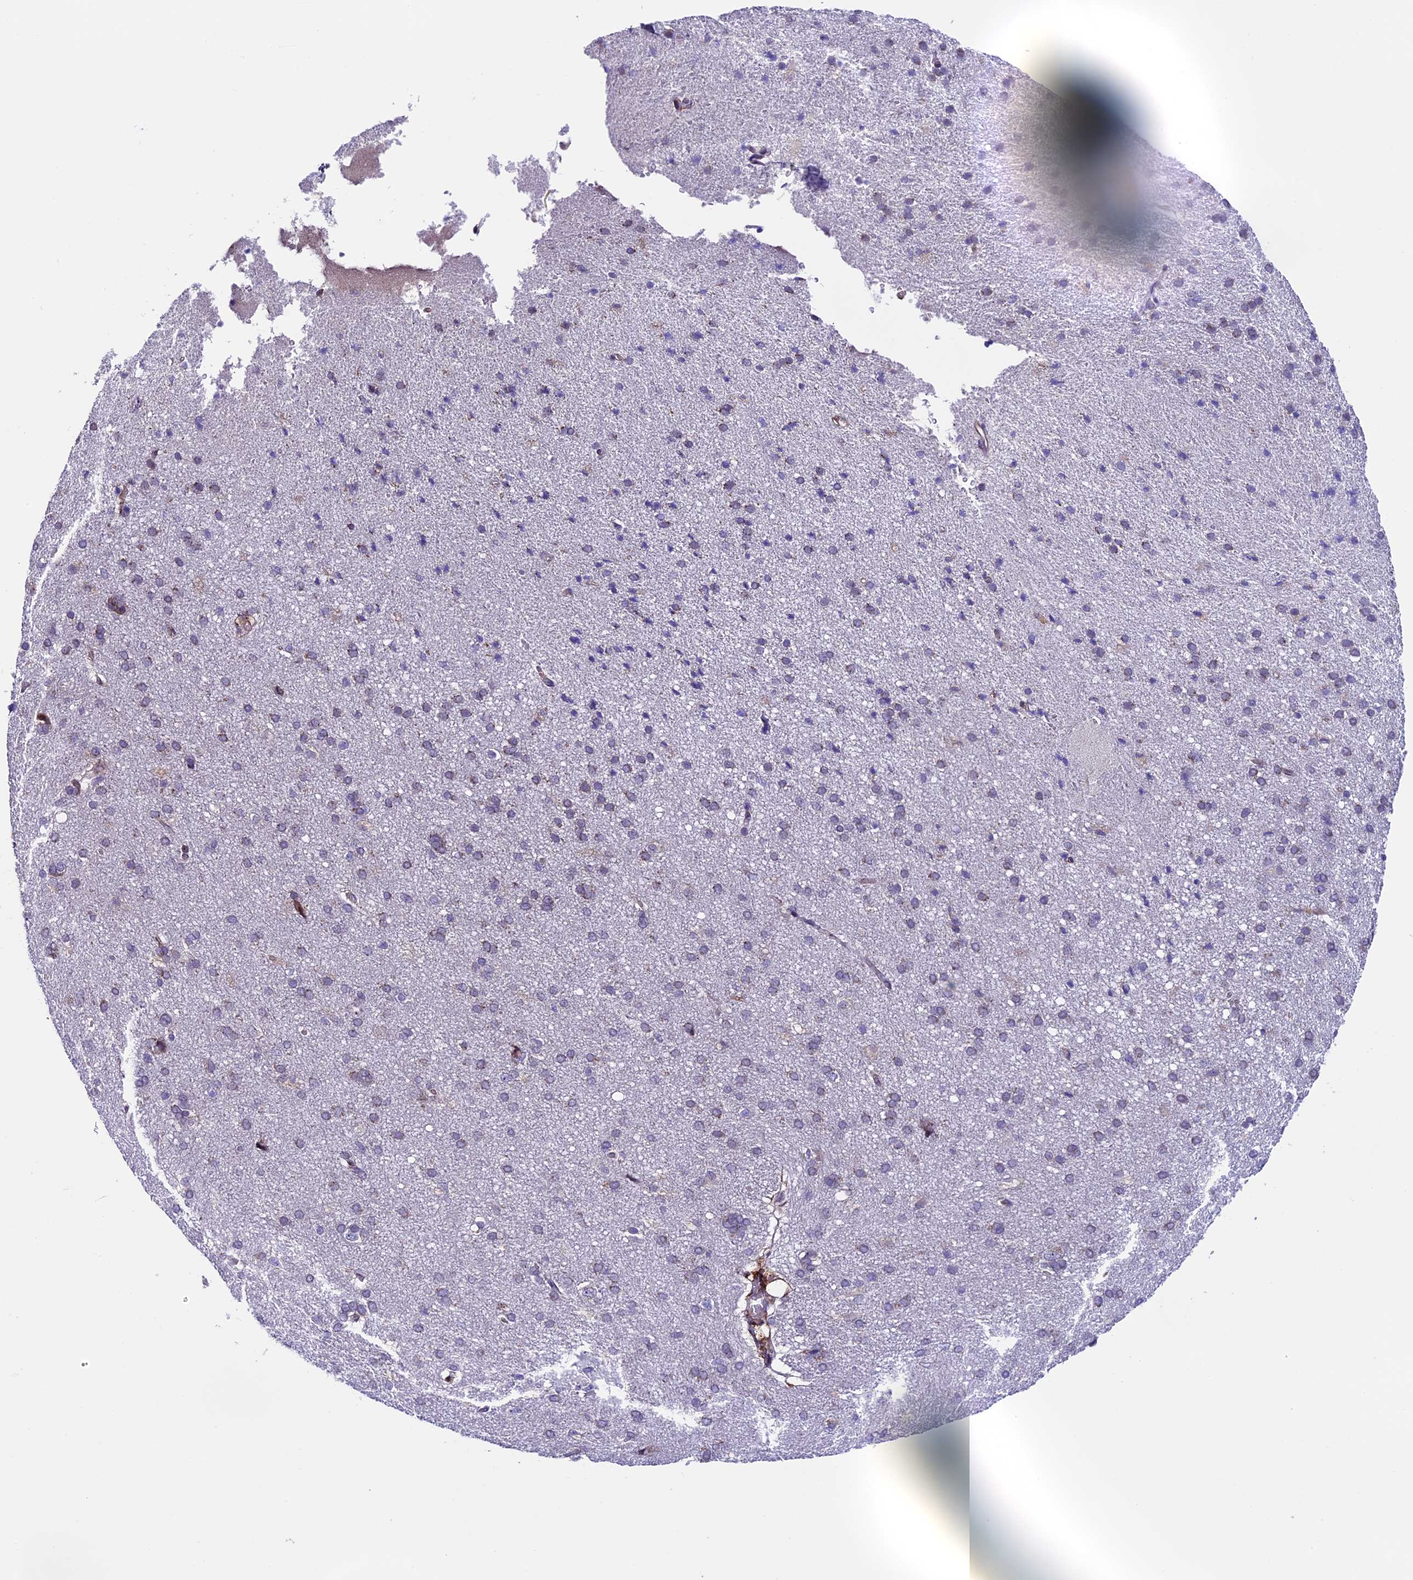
{"staining": {"intensity": "negative", "quantity": "none", "location": "none"}, "tissue": "cerebral cortex", "cell_type": "Endothelial cells", "image_type": "normal", "snomed": [{"axis": "morphology", "description": "Normal tissue, NOS"}, {"axis": "topography", "description": "Cerebral cortex"}], "caption": "Endothelial cells show no significant protein staining in normal cerebral cortex. (IHC, brightfield microscopy, high magnification).", "gene": "TMEM171", "patient": {"sex": "male", "age": 62}}